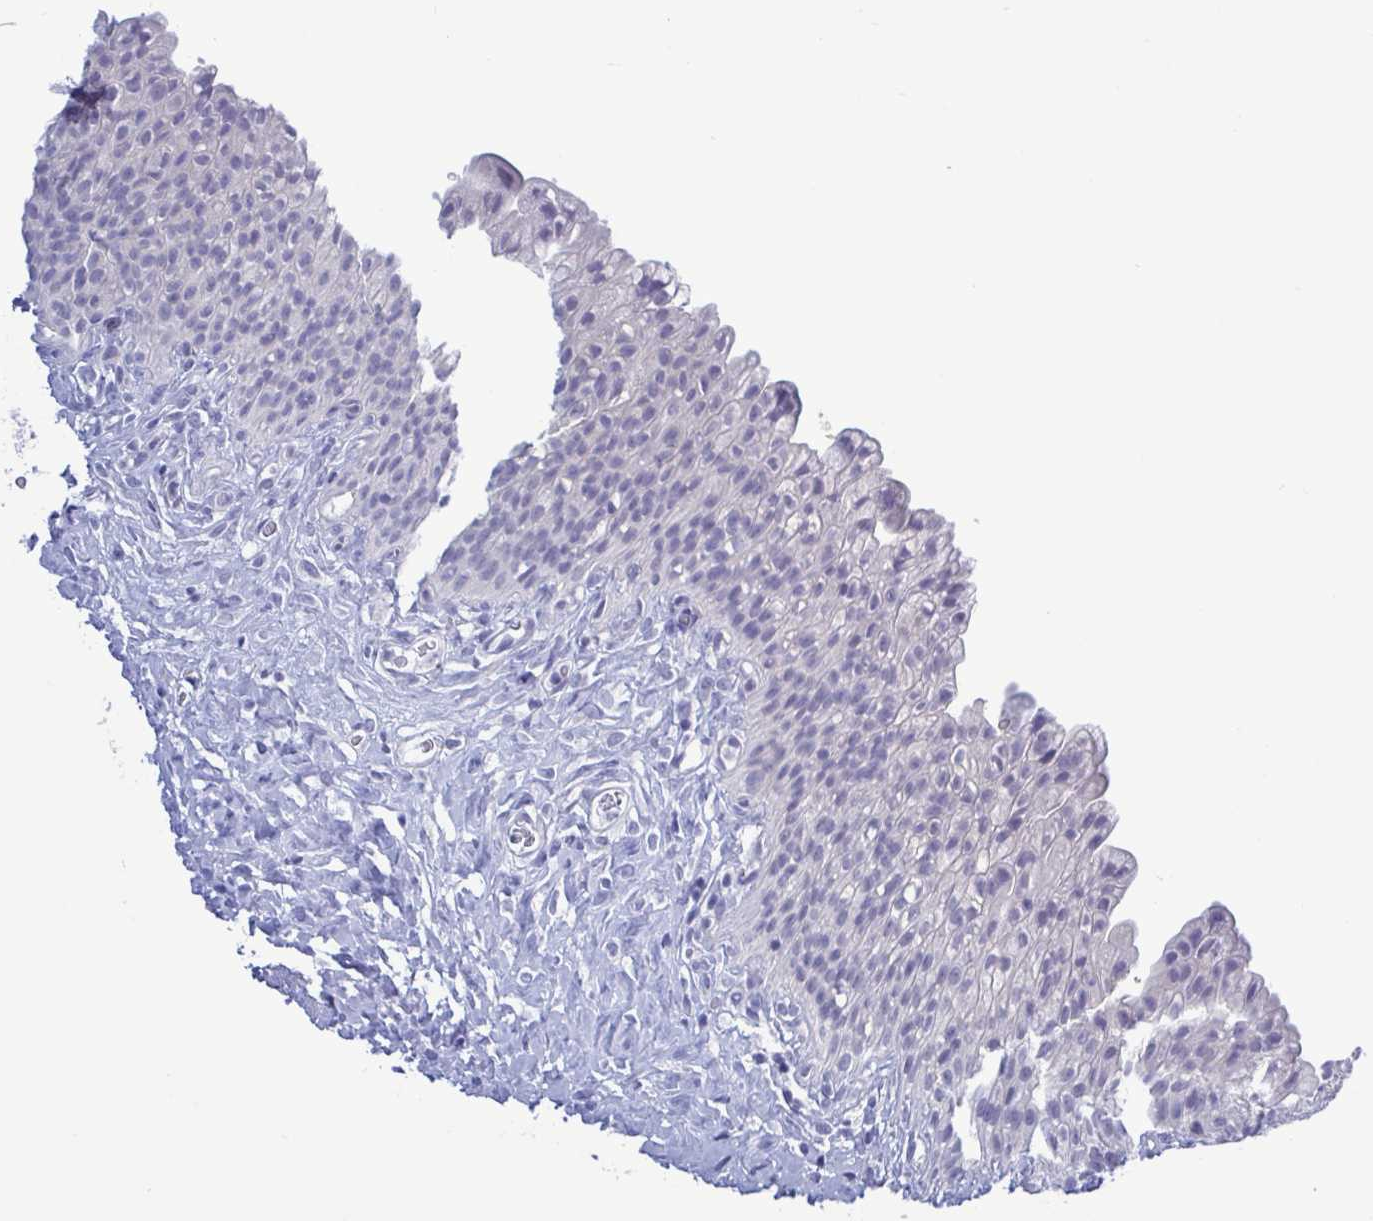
{"staining": {"intensity": "negative", "quantity": "none", "location": "none"}, "tissue": "urinary bladder", "cell_type": "Urothelial cells", "image_type": "normal", "snomed": [{"axis": "morphology", "description": "Normal tissue, NOS"}, {"axis": "topography", "description": "Urinary bladder"}, {"axis": "topography", "description": "Prostate"}], "caption": "Micrograph shows no protein expression in urothelial cells of benign urinary bladder.", "gene": "TEX12", "patient": {"sex": "male", "age": 76}}